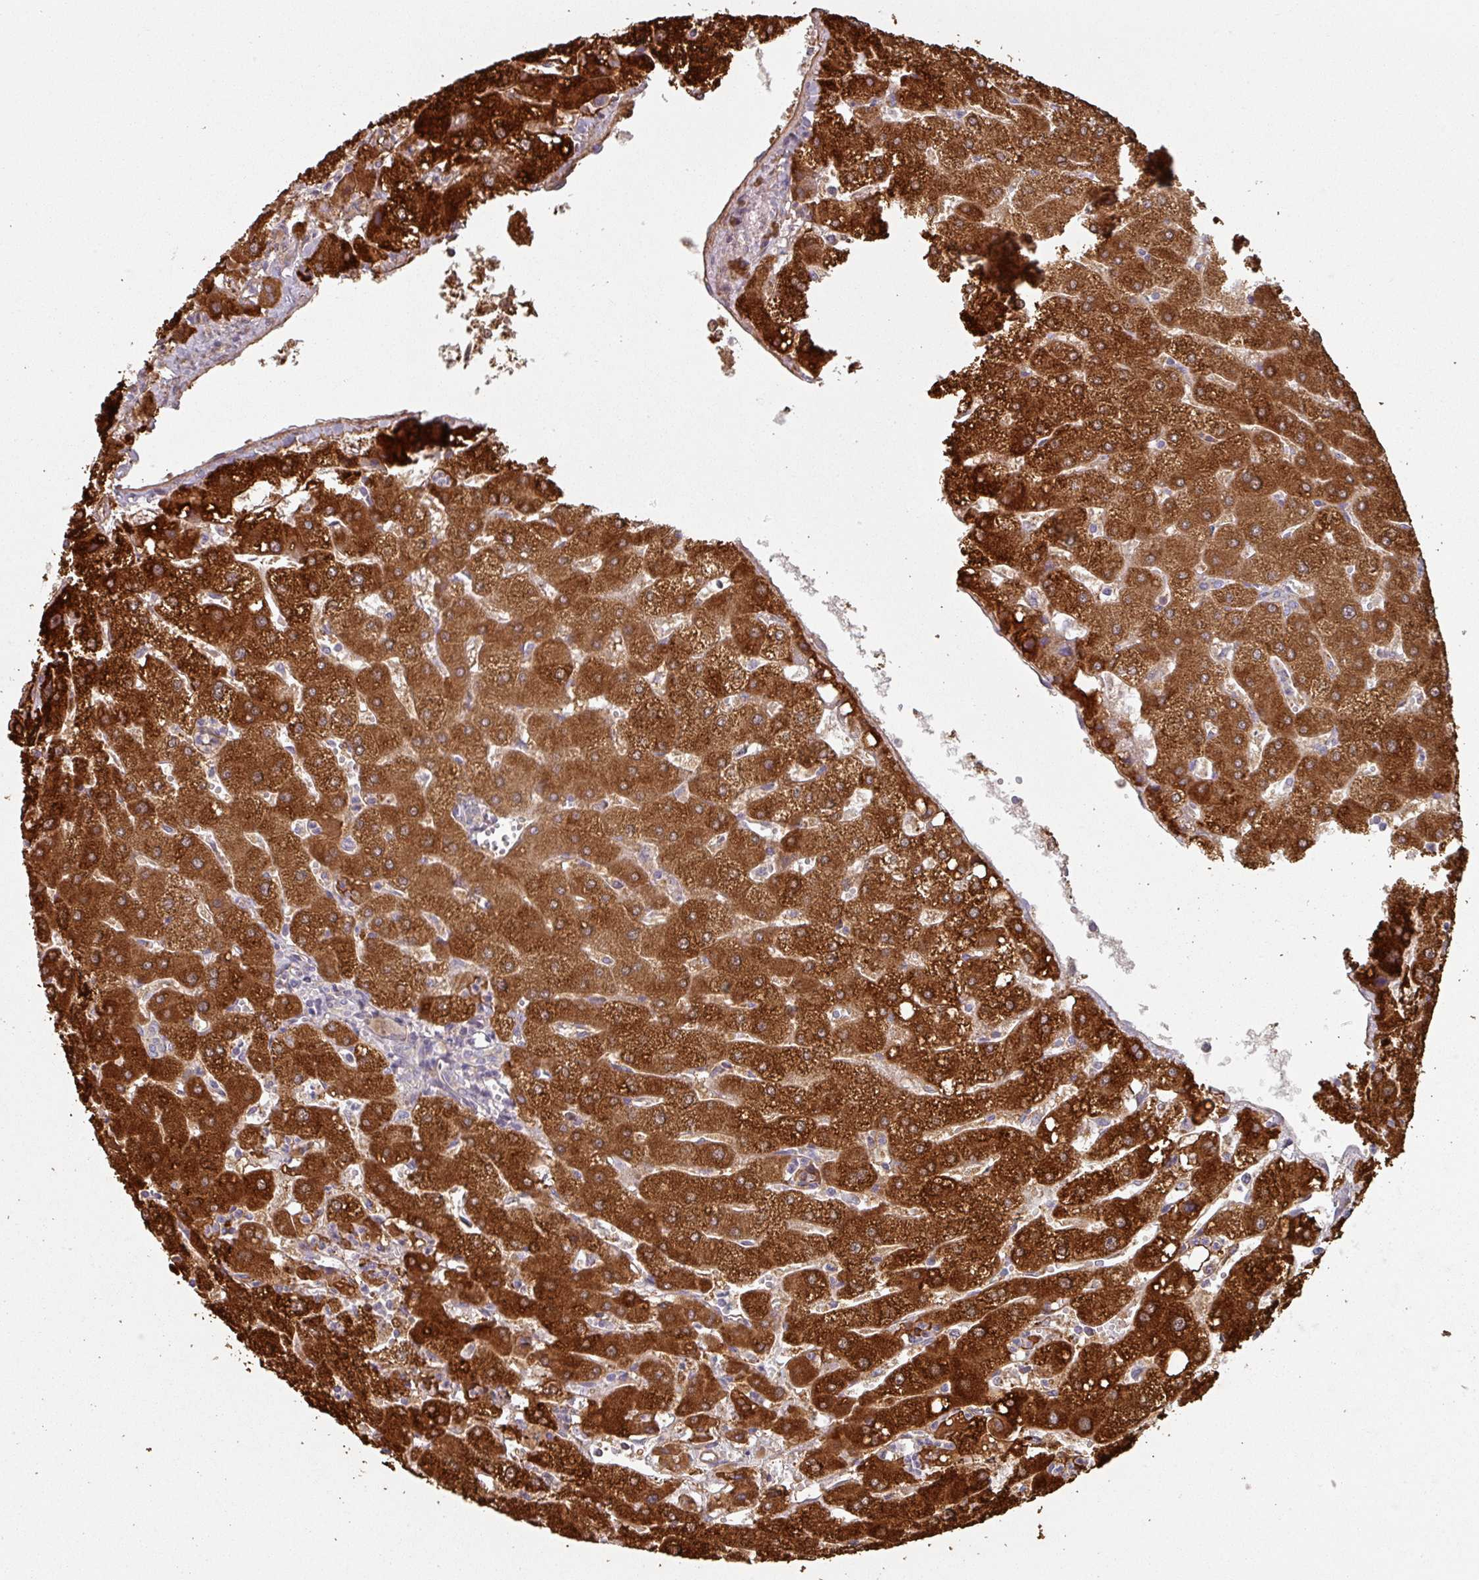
{"staining": {"intensity": "negative", "quantity": "none", "location": "none"}, "tissue": "liver", "cell_type": "Cholangiocytes", "image_type": "normal", "snomed": [{"axis": "morphology", "description": "Normal tissue, NOS"}, {"axis": "topography", "description": "Liver"}], "caption": "A histopathology image of human liver is negative for staining in cholangiocytes. (Stains: DAB immunohistochemistry with hematoxylin counter stain, Microscopy: brightfield microscopy at high magnification).", "gene": "GSTA1", "patient": {"sex": "male", "age": 67}}